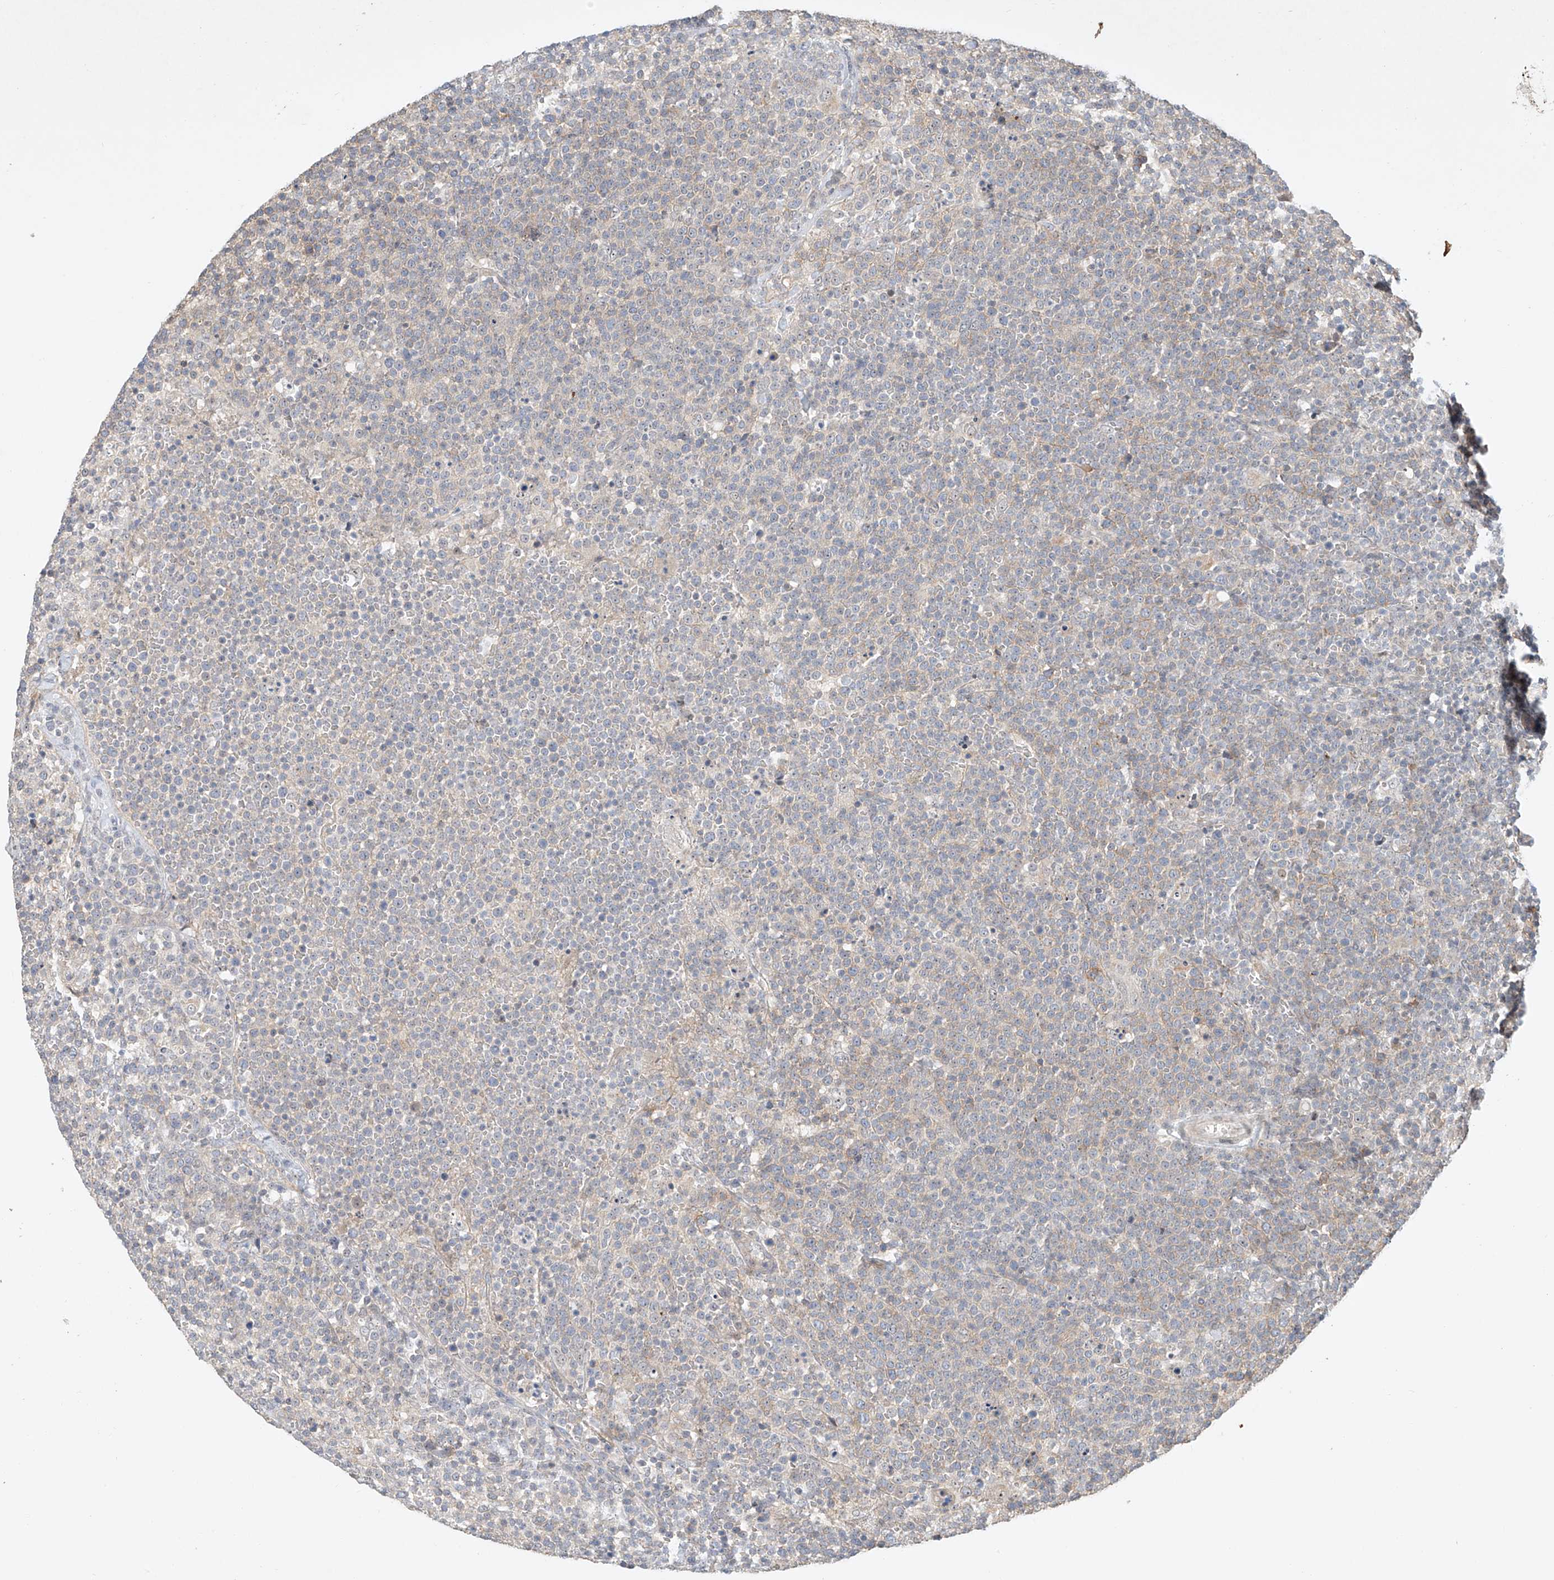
{"staining": {"intensity": "negative", "quantity": "none", "location": "none"}, "tissue": "lymphoma", "cell_type": "Tumor cells", "image_type": "cancer", "snomed": [{"axis": "morphology", "description": "Malignant lymphoma, non-Hodgkin's type, High grade"}, {"axis": "topography", "description": "Lymph node"}], "caption": "Immunohistochemistry of human lymphoma reveals no expression in tumor cells.", "gene": "TASP1", "patient": {"sex": "male", "age": 61}}